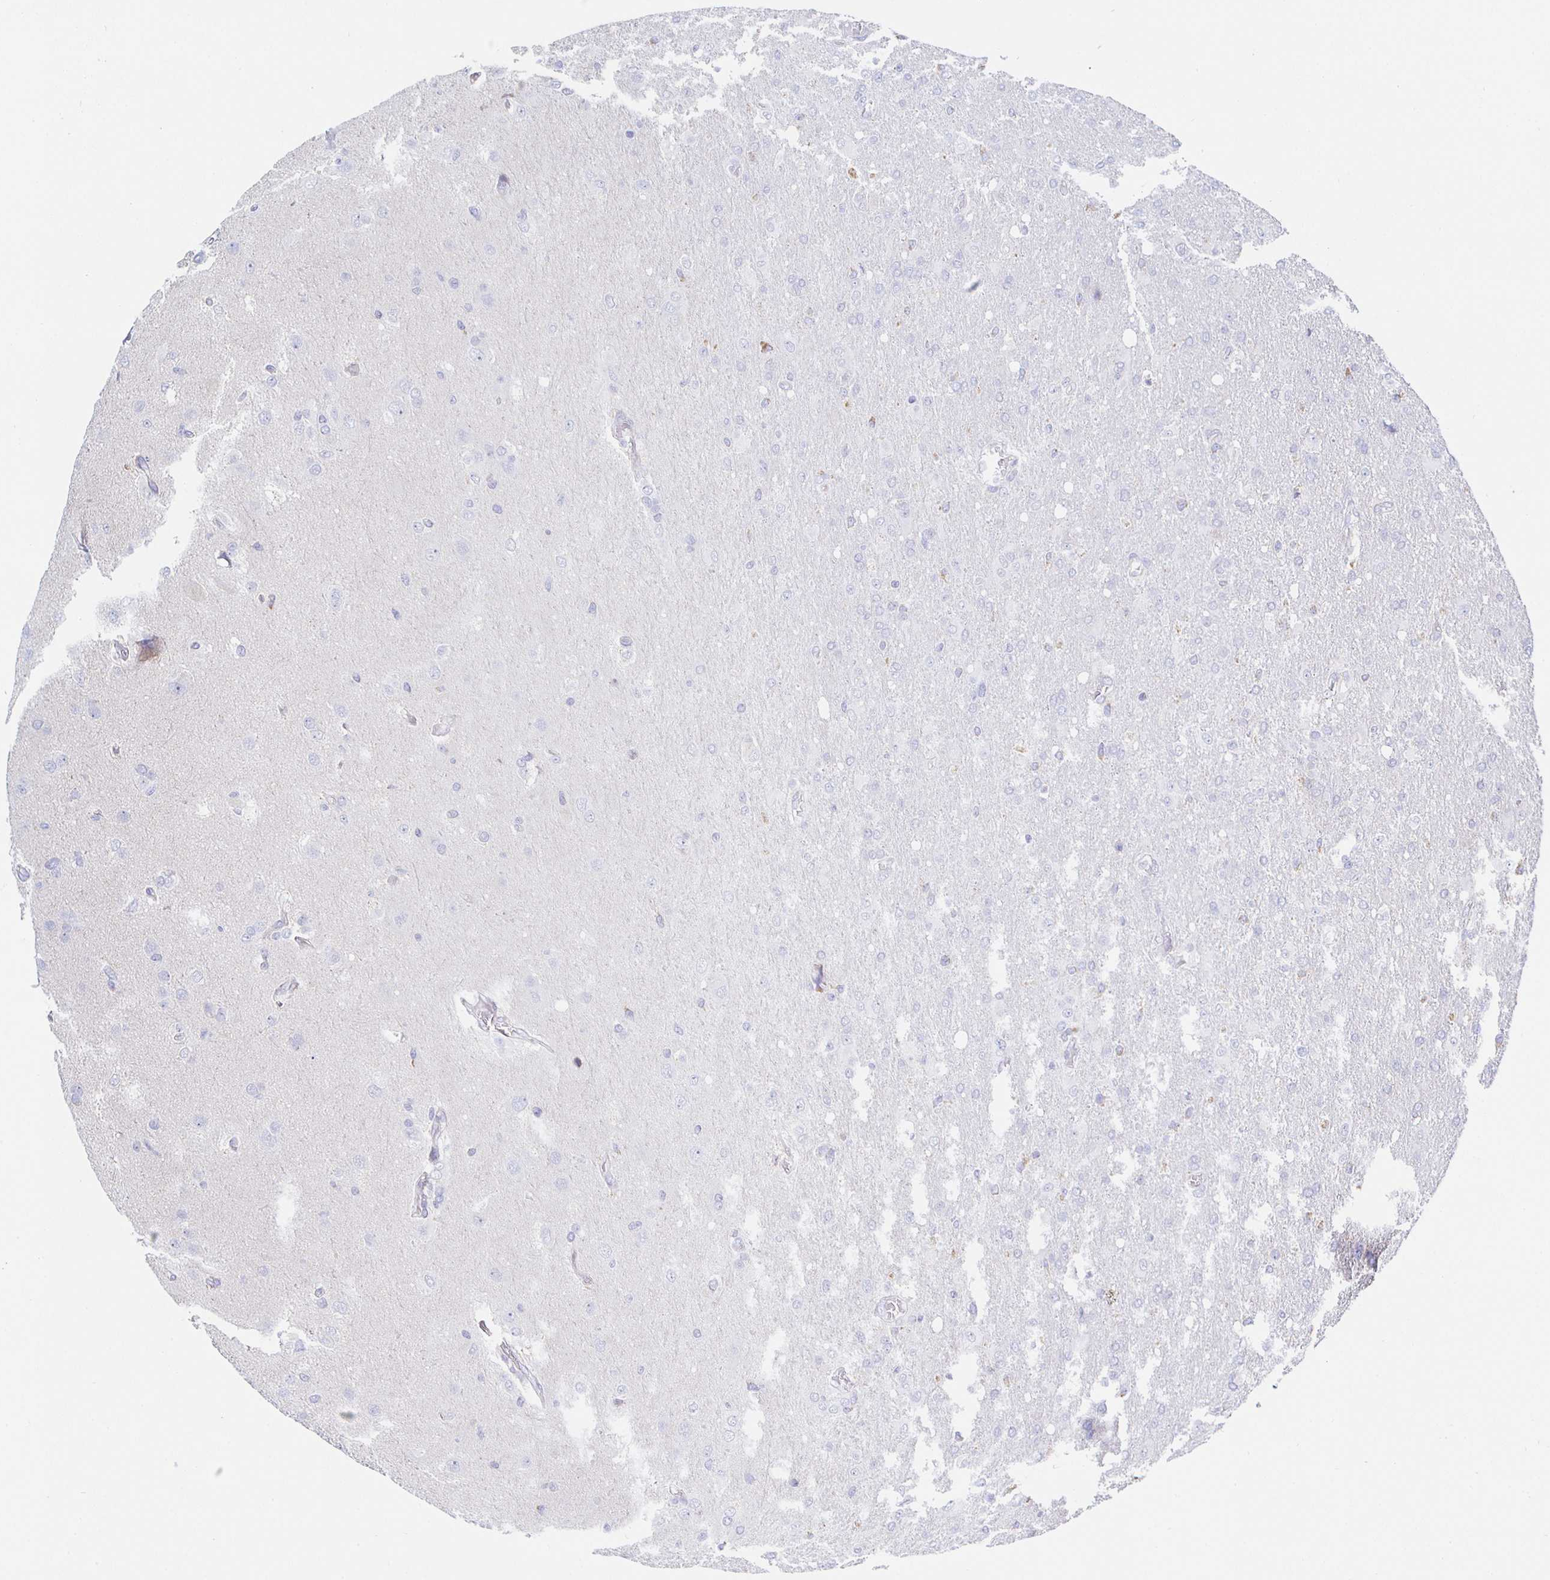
{"staining": {"intensity": "negative", "quantity": "none", "location": "none"}, "tissue": "glioma", "cell_type": "Tumor cells", "image_type": "cancer", "snomed": [{"axis": "morphology", "description": "Glioma, malignant, High grade"}, {"axis": "topography", "description": "Brain"}], "caption": "An IHC image of glioma is shown. There is no staining in tumor cells of glioma.", "gene": "SYNGR4", "patient": {"sex": "male", "age": 53}}